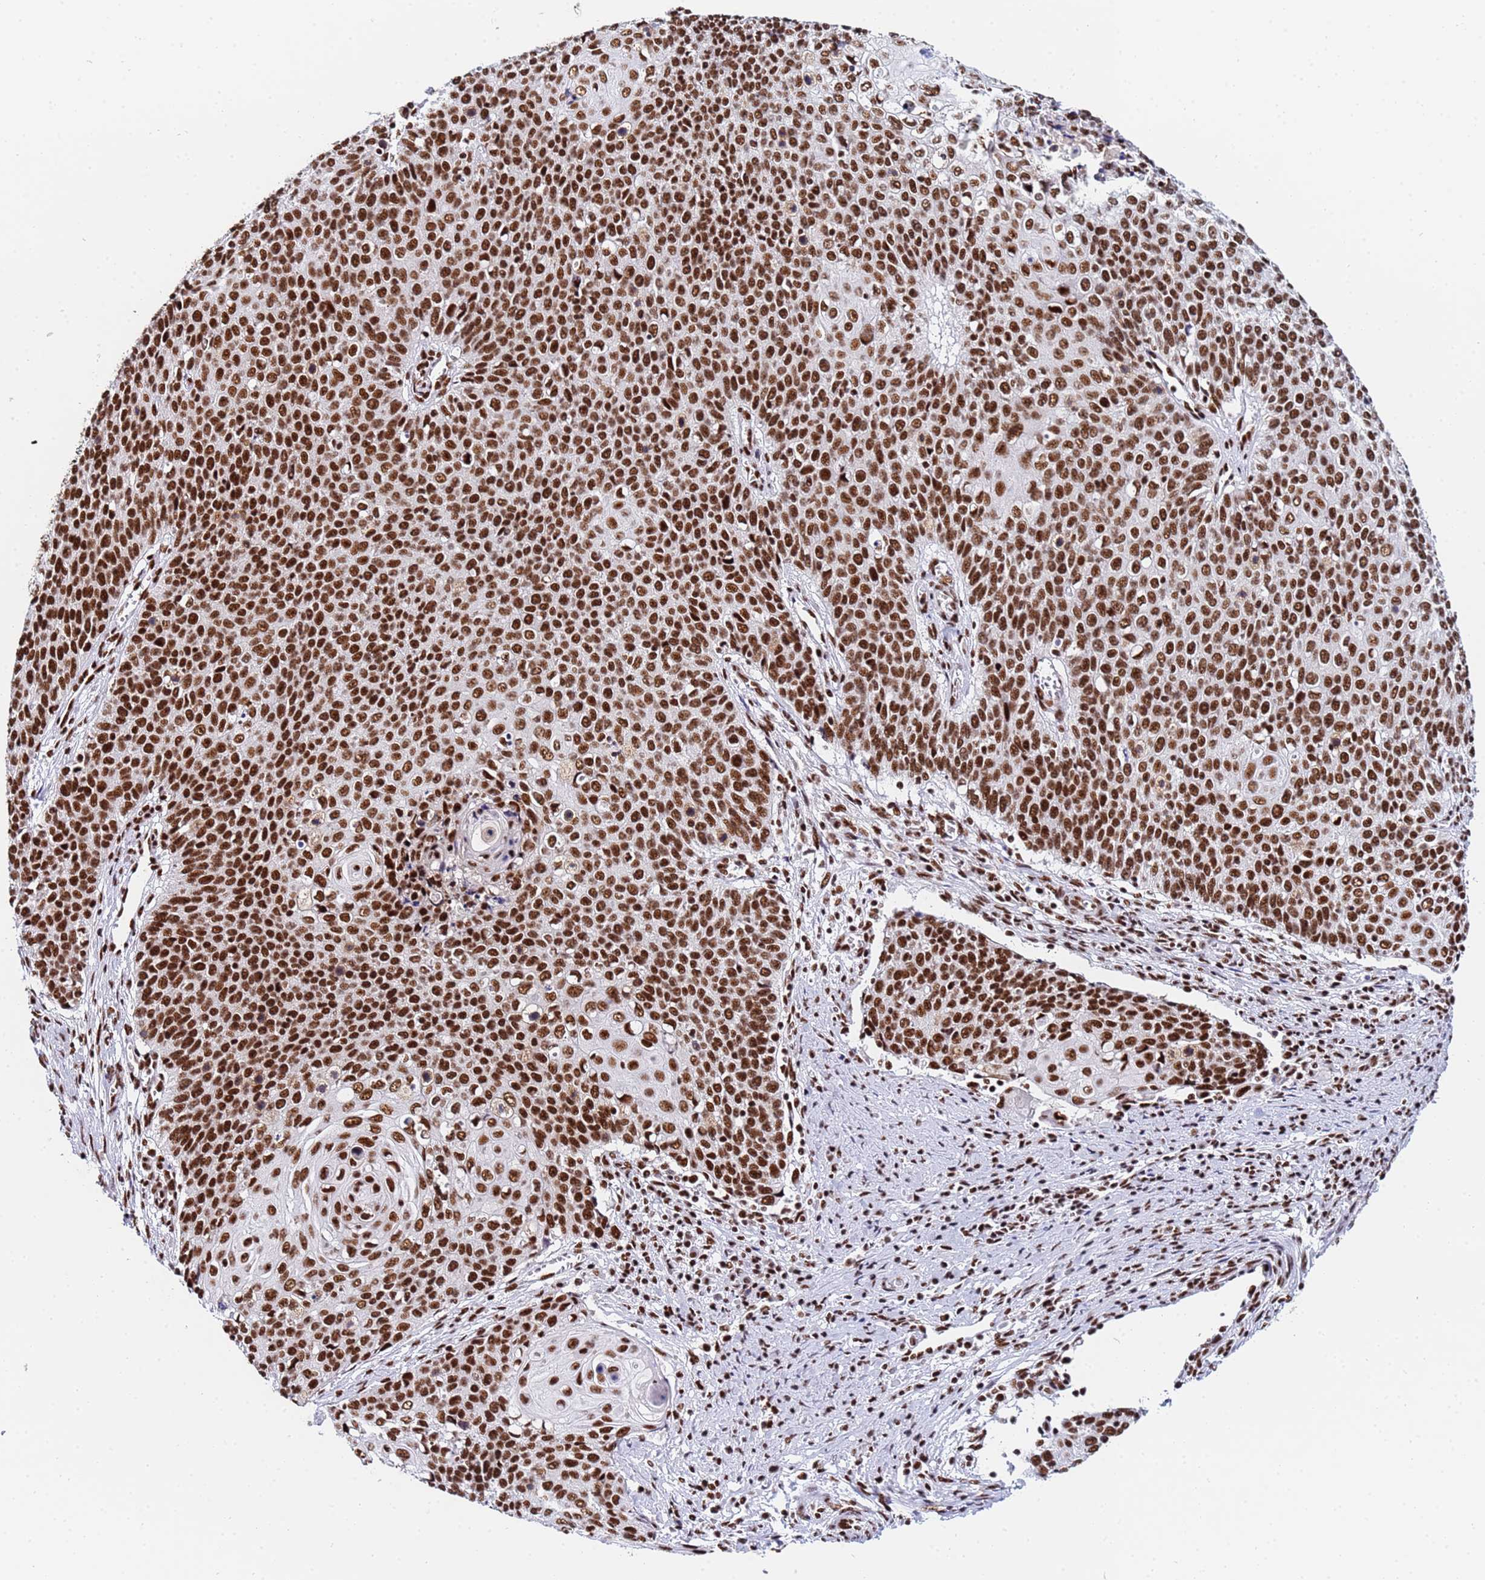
{"staining": {"intensity": "strong", "quantity": ">75%", "location": "nuclear"}, "tissue": "cervical cancer", "cell_type": "Tumor cells", "image_type": "cancer", "snomed": [{"axis": "morphology", "description": "Squamous cell carcinoma, NOS"}, {"axis": "topography", "description": "Cervix"}], "caption": "This micrograph displays immunohistochemistry (IHC) staining of cervical squamous cell carcinoma, with high strong nuclear expression in about >75% of tumor cells.", "gene": "SNRPA1", "patient": {"sex": "female", "age": 39}}